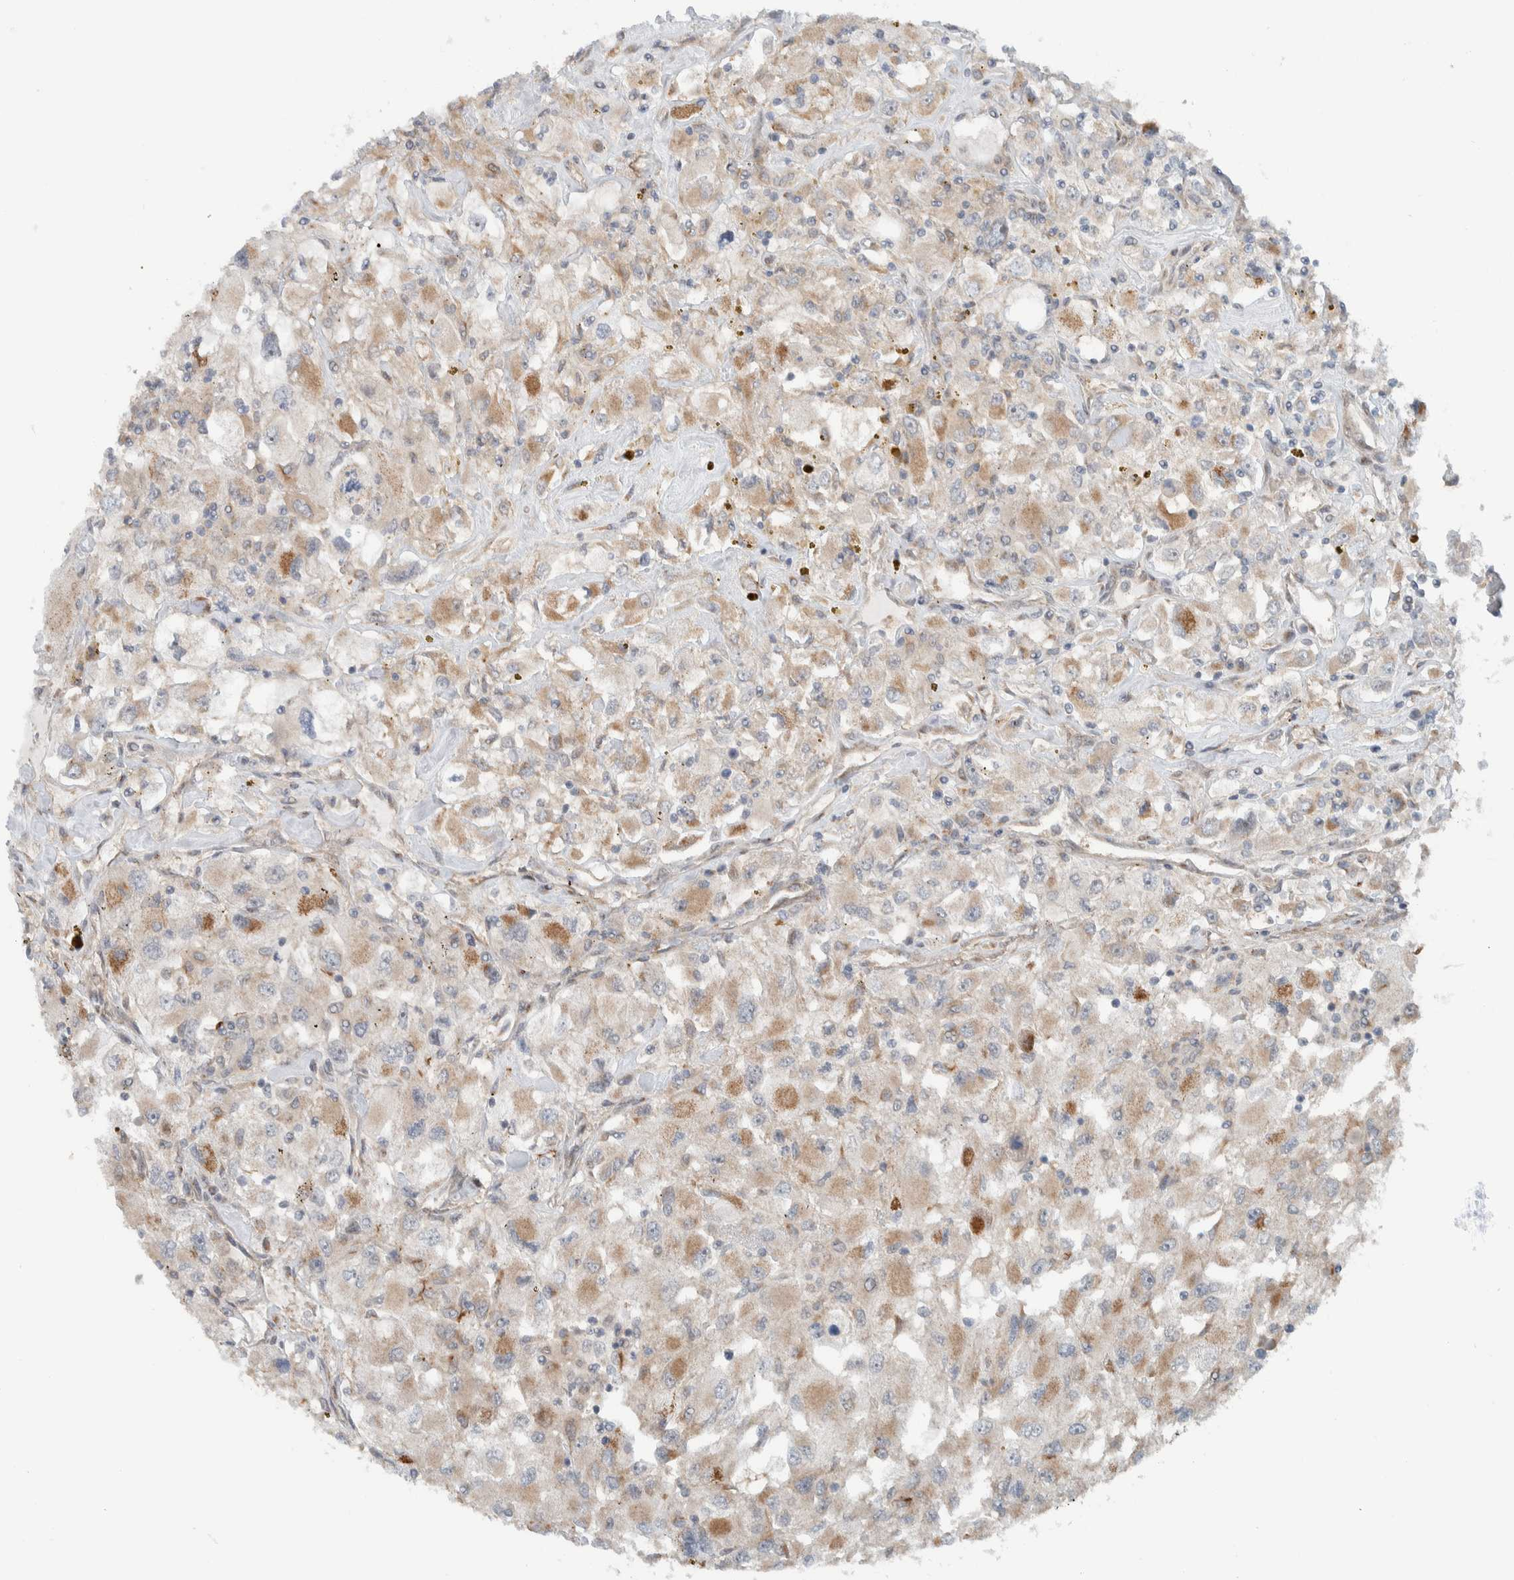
{"staining": {"intensity": "weak", "quantity": ">75%", "location": "cytoplasmic/membranous"}, "tissue": "renal cancer", "cell_type": "Tumor cells", "image_type": "cancer", "snomed": [{"axis": "morphology", "description": "Adenocarcinoma, NOS"}, {"axis": "topography", "description": "Kidney"}], "caption": "Protein staining by immunohistochemistry (IHC) demonstrates weak cytoplasmic/membranous staining in approximately >75% of tumor cells in renal cancer.", "gene": "RERE", "patient": {"sex": "female", "age": 52}}